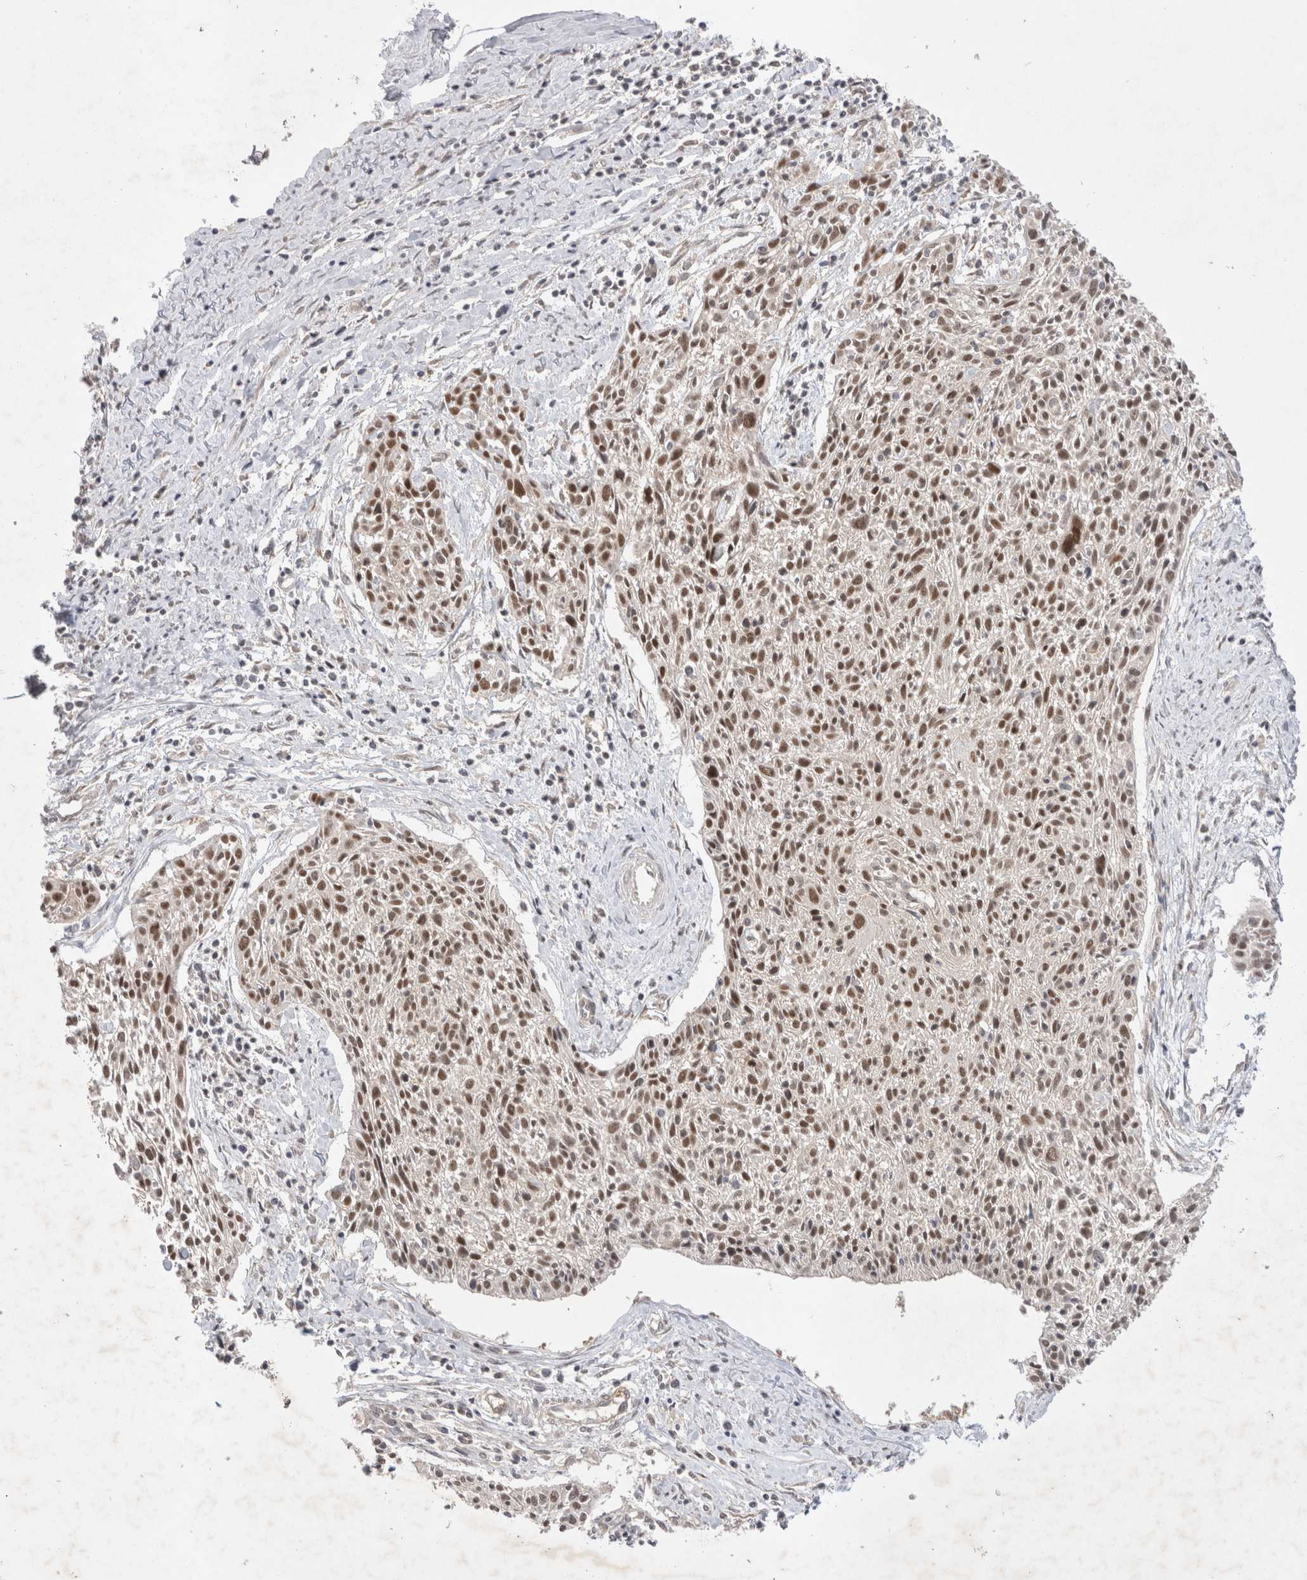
{"staining": {"intensity": "moderate", "quantity": ">75%", "location": "nuclear"}, "tissue": "cervical cancer", "cell_type": "Tumor cells", "image_type": "cancer", "snomed": [{"axis": "morphology", "description": "Squamous cell carcinoma, NOS"}, {"axis": "topography", "description": "Cervix"}], "caption": "DAB (3,3'-diaminobenzidine) immunohistochemical staining of cervical cancer (squamous cell carcinoma) exhibits moderate nuclear protein staining in about >75% of tumor cells.", "gene": "EIF3E", "patient": {"sex": "female", "age": 51}}